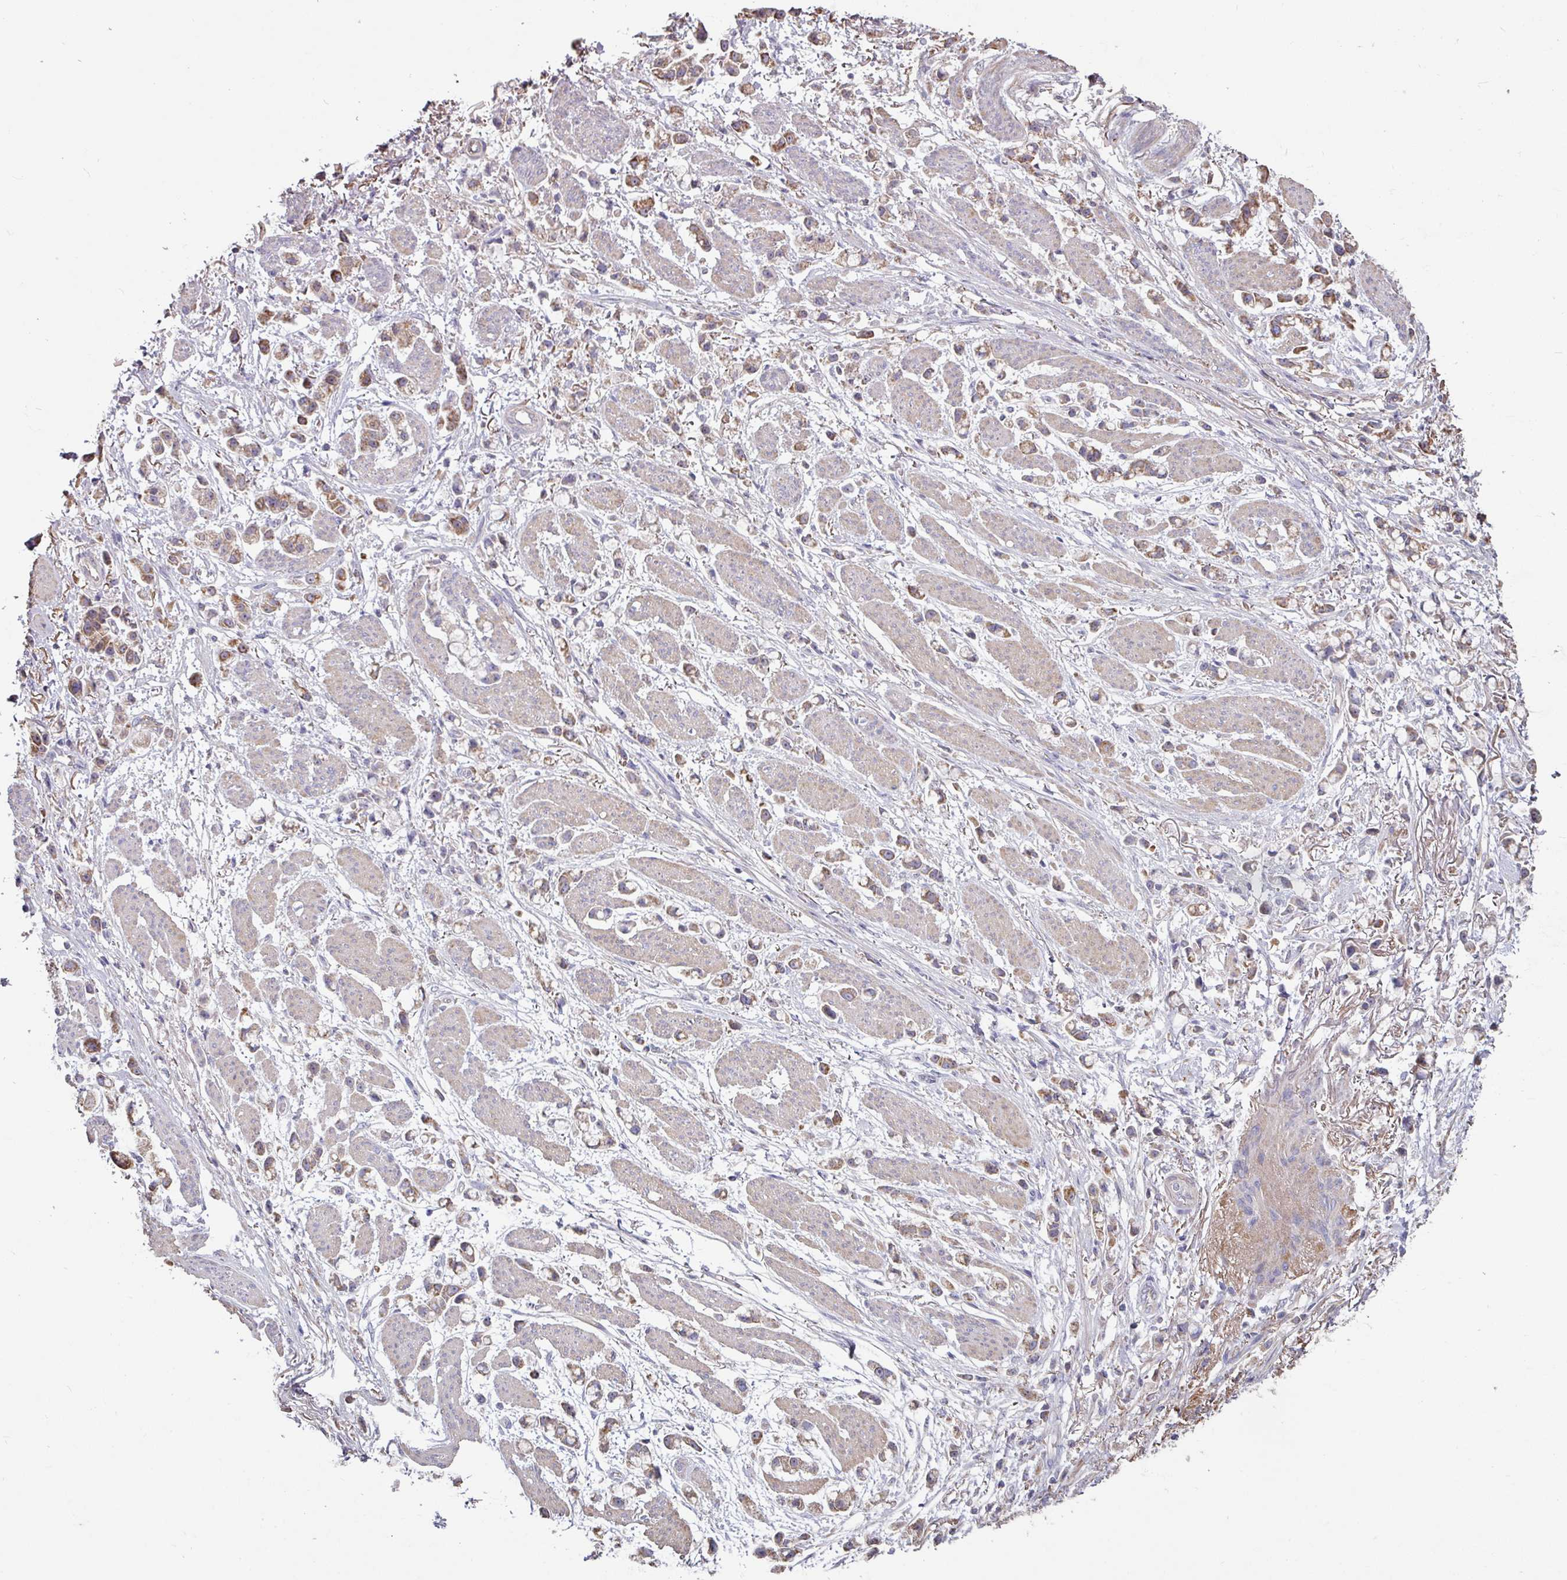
{"staining": {"intensity": "moderate", "quantity": ">75%", "location": "cytoplasmic/membranous"}, "tissue": "stomach cancer", "cell_type": "Tumor cells", "image_type": "cancer", "snomed": [{"axis": "morphology", "description": "Adenocarcinoma, NOS"}, {"axis": "topography", "description": "Stomach"}], "caption": "Tumor cells demonstrate medium levels of moderate cytoplasmic/membranous expression in about >75% of cells in human stomach adenocarcinoma. (Stains: DAB in brown, nuclei in blue, Microscopy: brightfield microscopy at high magnification).", "gene": "OR2D3", "patient": {"sex": "female", "age": 81}}